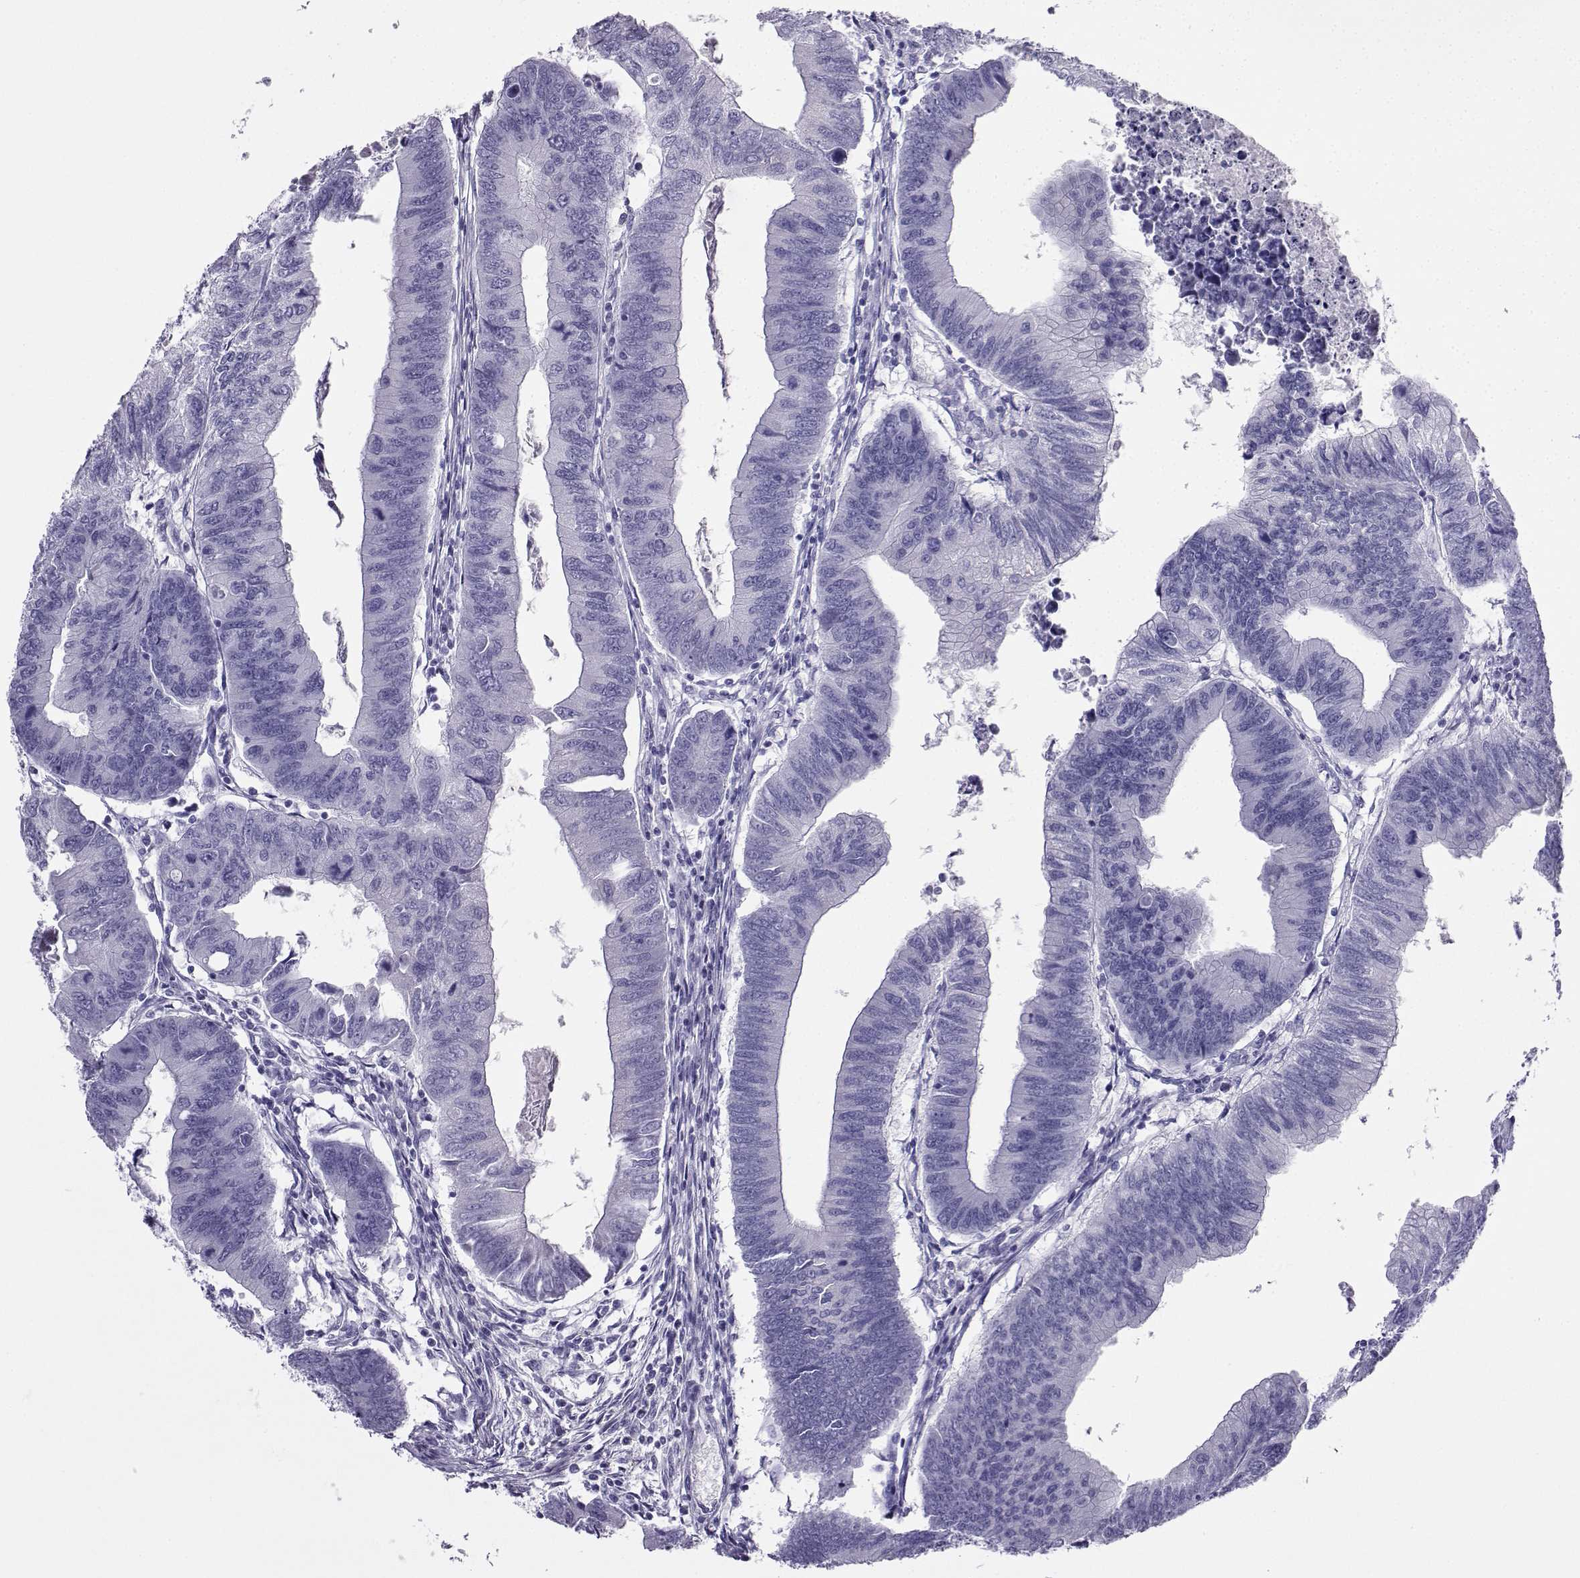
{"staining": {"intensity": "negative", "quantity": "none", "location": "none"}, "tissue": "colorectal cancer", "cell_type": "Tumor cells", "image_type": "cancer", "snomed": [{"axis": "morphology", "description": "Adenocarcinoma, NOS"}, {"axis": "topography", "description": "Colon"}], "caption": "This histopathology image is of colorectal cancer stained with IHC to label a protein in brown with the nuclei are counter-stained blue. There is no positivity in tumor cells.", "gene": "CD109", "patient": {"sex": "male", "age": 53}}